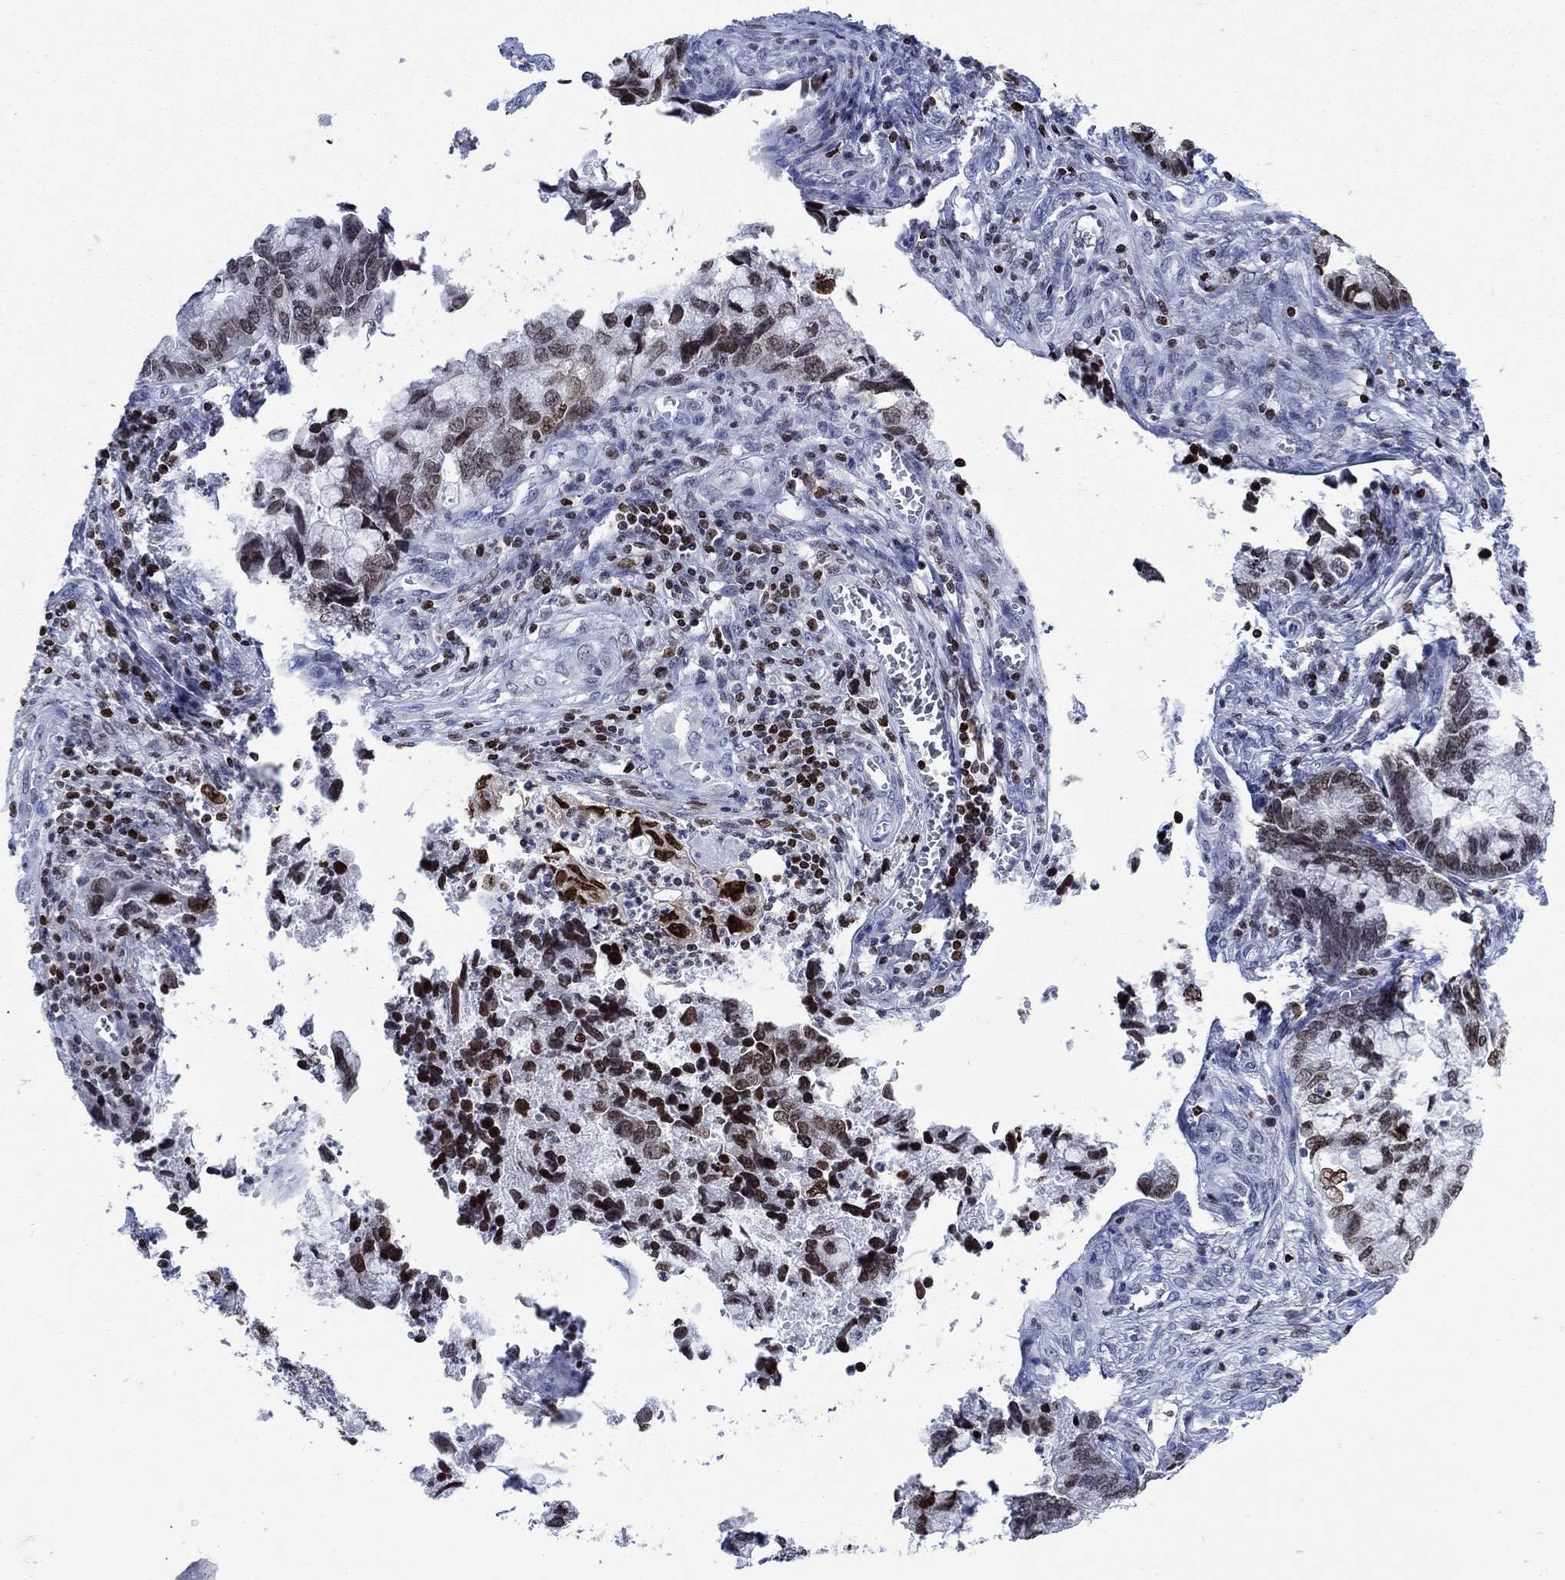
{"staining": {"intensity": "moderate", "quantity": "<25%", "location": "nuclear"}, "tissue": "cervical cancer", "cell_type": "Tumor cells", "image_type": "cancer", "snomed": [{"axis": "morphology", "description": "Adenocarcinoma, NOS"}, {"axis": "topography", "description": "Cervix"}], "caption": "A brown stain highlights moderate nuclear positivity of a protein in human cervical cancer (adenocarcinoma) tumor cells.", "gene": "HMGA1", "patient": {"sex": "female", "age": 44}}